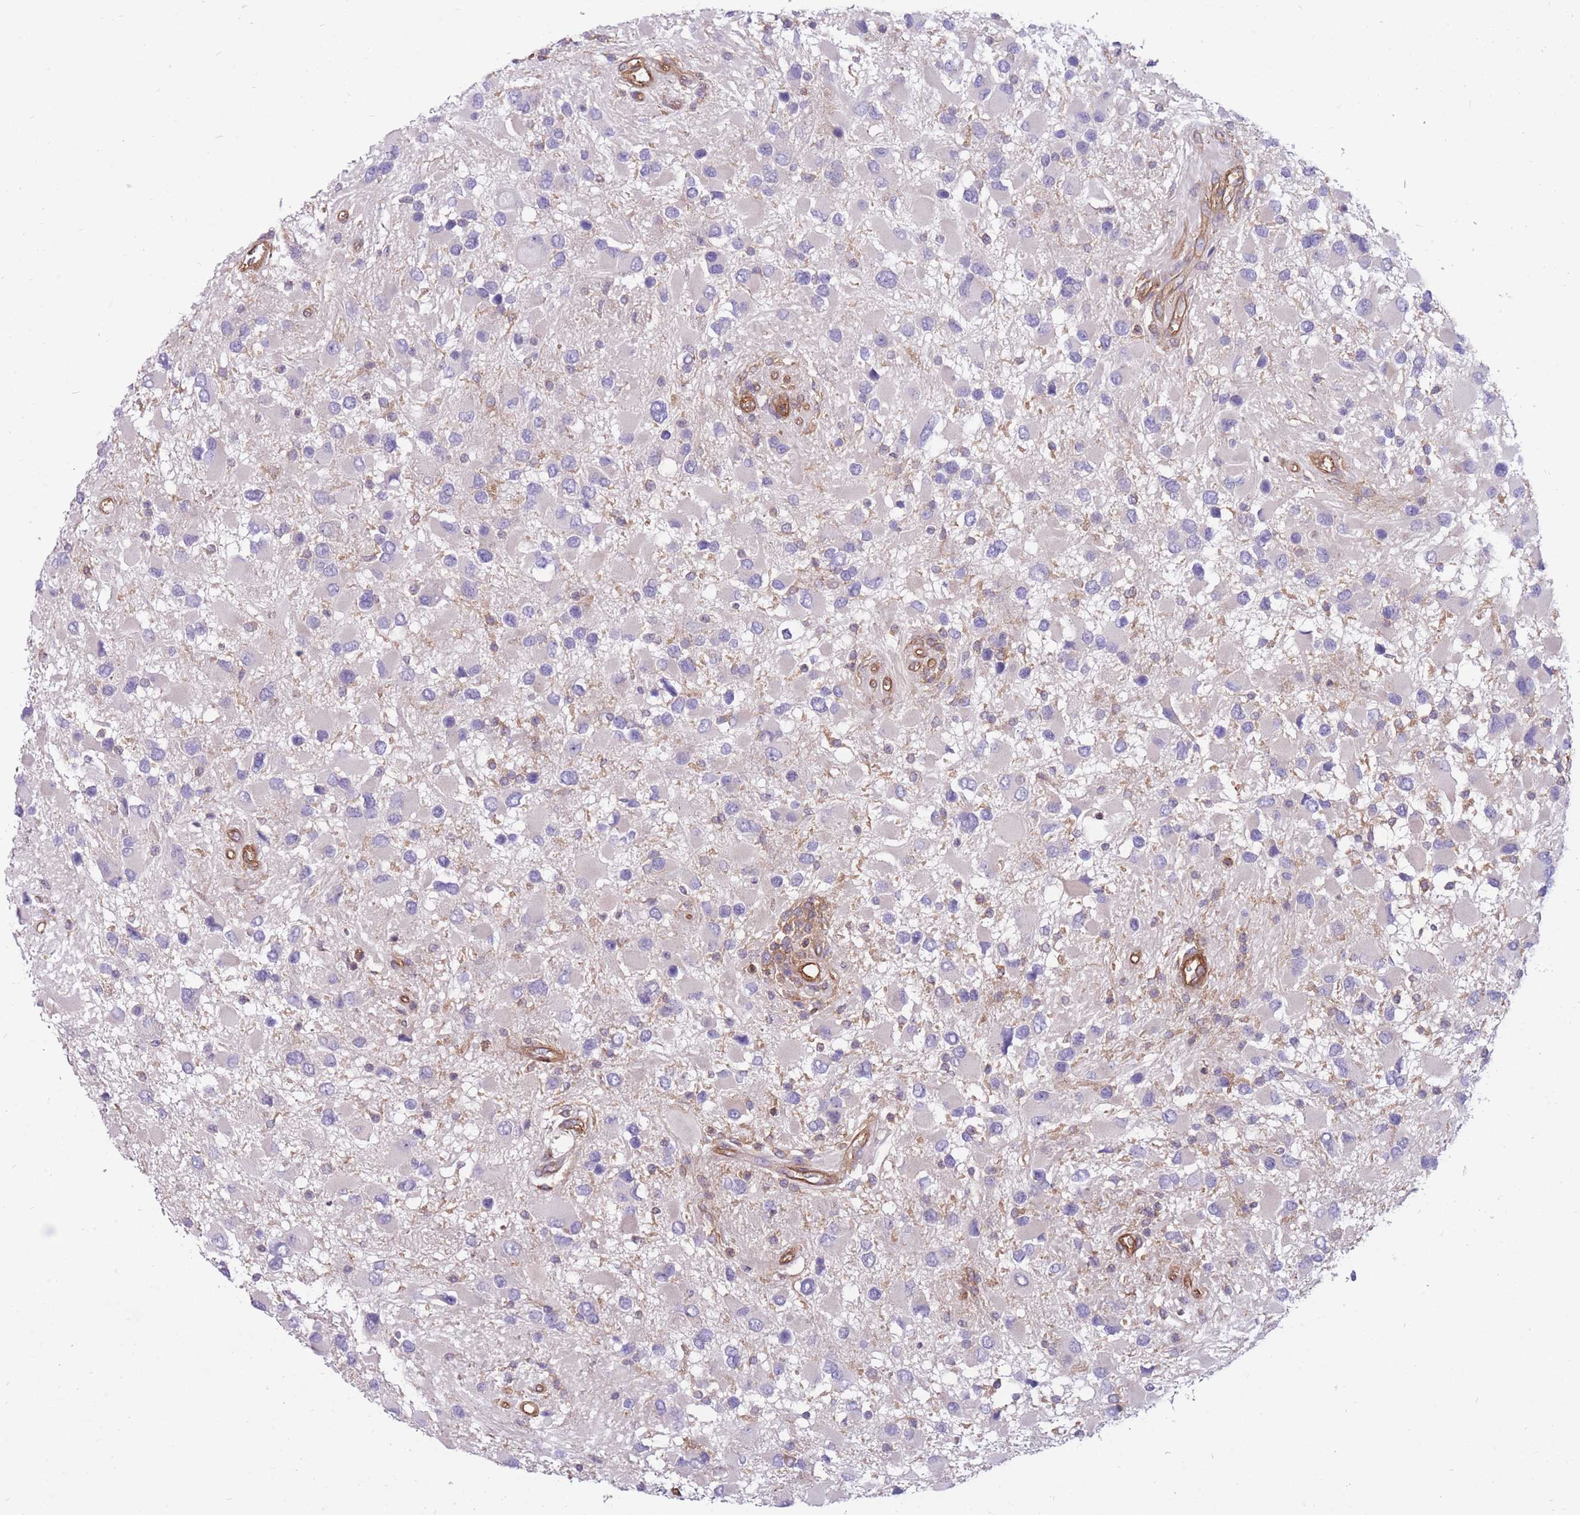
{"staining": {"intensity": "negative", "quantity": "none", "location": "none"}, "tissue": "glioma", "cell_type": "Tumor cells", "image_type": "cancer", "snomed": [{"axis": "morphology", "description": "Glioma, malignant, High grade"}, {"axis": "topography", "description": "Brain"}], "caption": "Tumor cells are negative for protein expression in human glioma.", "gene": "GGA1", "patient": {"sex": "male", "age": 53}}